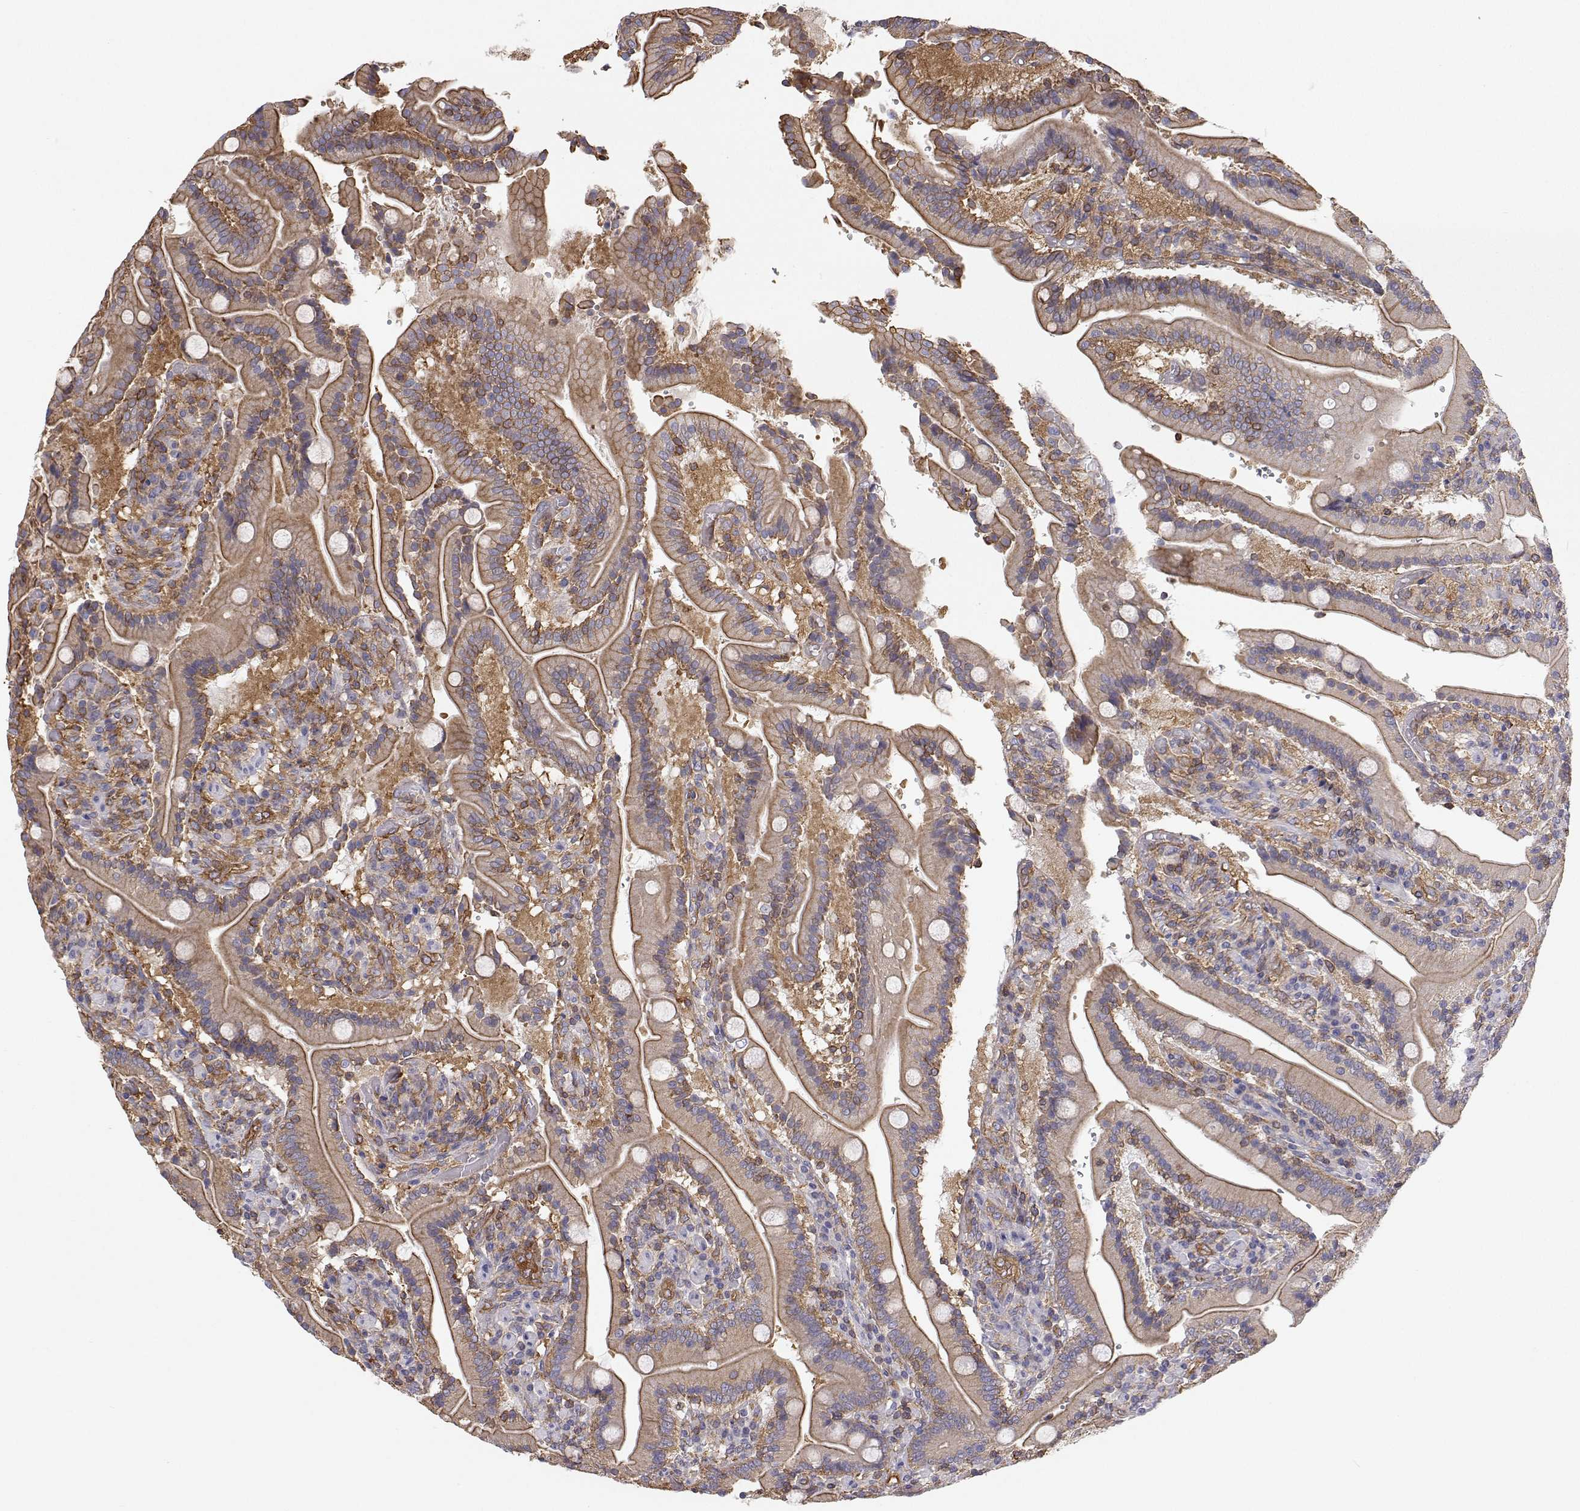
{"staining": {"intensity": "moderate", "quantity": "25%-75%", "location": "cytoplasmic/membranous"}, "tissue": "duodenum", "cell_type": "Glandular cells", "image_type": "normal", "snomed": [{"axis": "morphology", "description": "Normal tissue, NOS"}, {"axis": "topography", "description": "Duodenum"}], "caption": "A medium amount of moderate cytoplasmic/membranous staining is identified in about 25%-75% of glandular cells in benign duodenum.", "gene": "MYH9", "patient": {"sex": "female", "age": 62}}